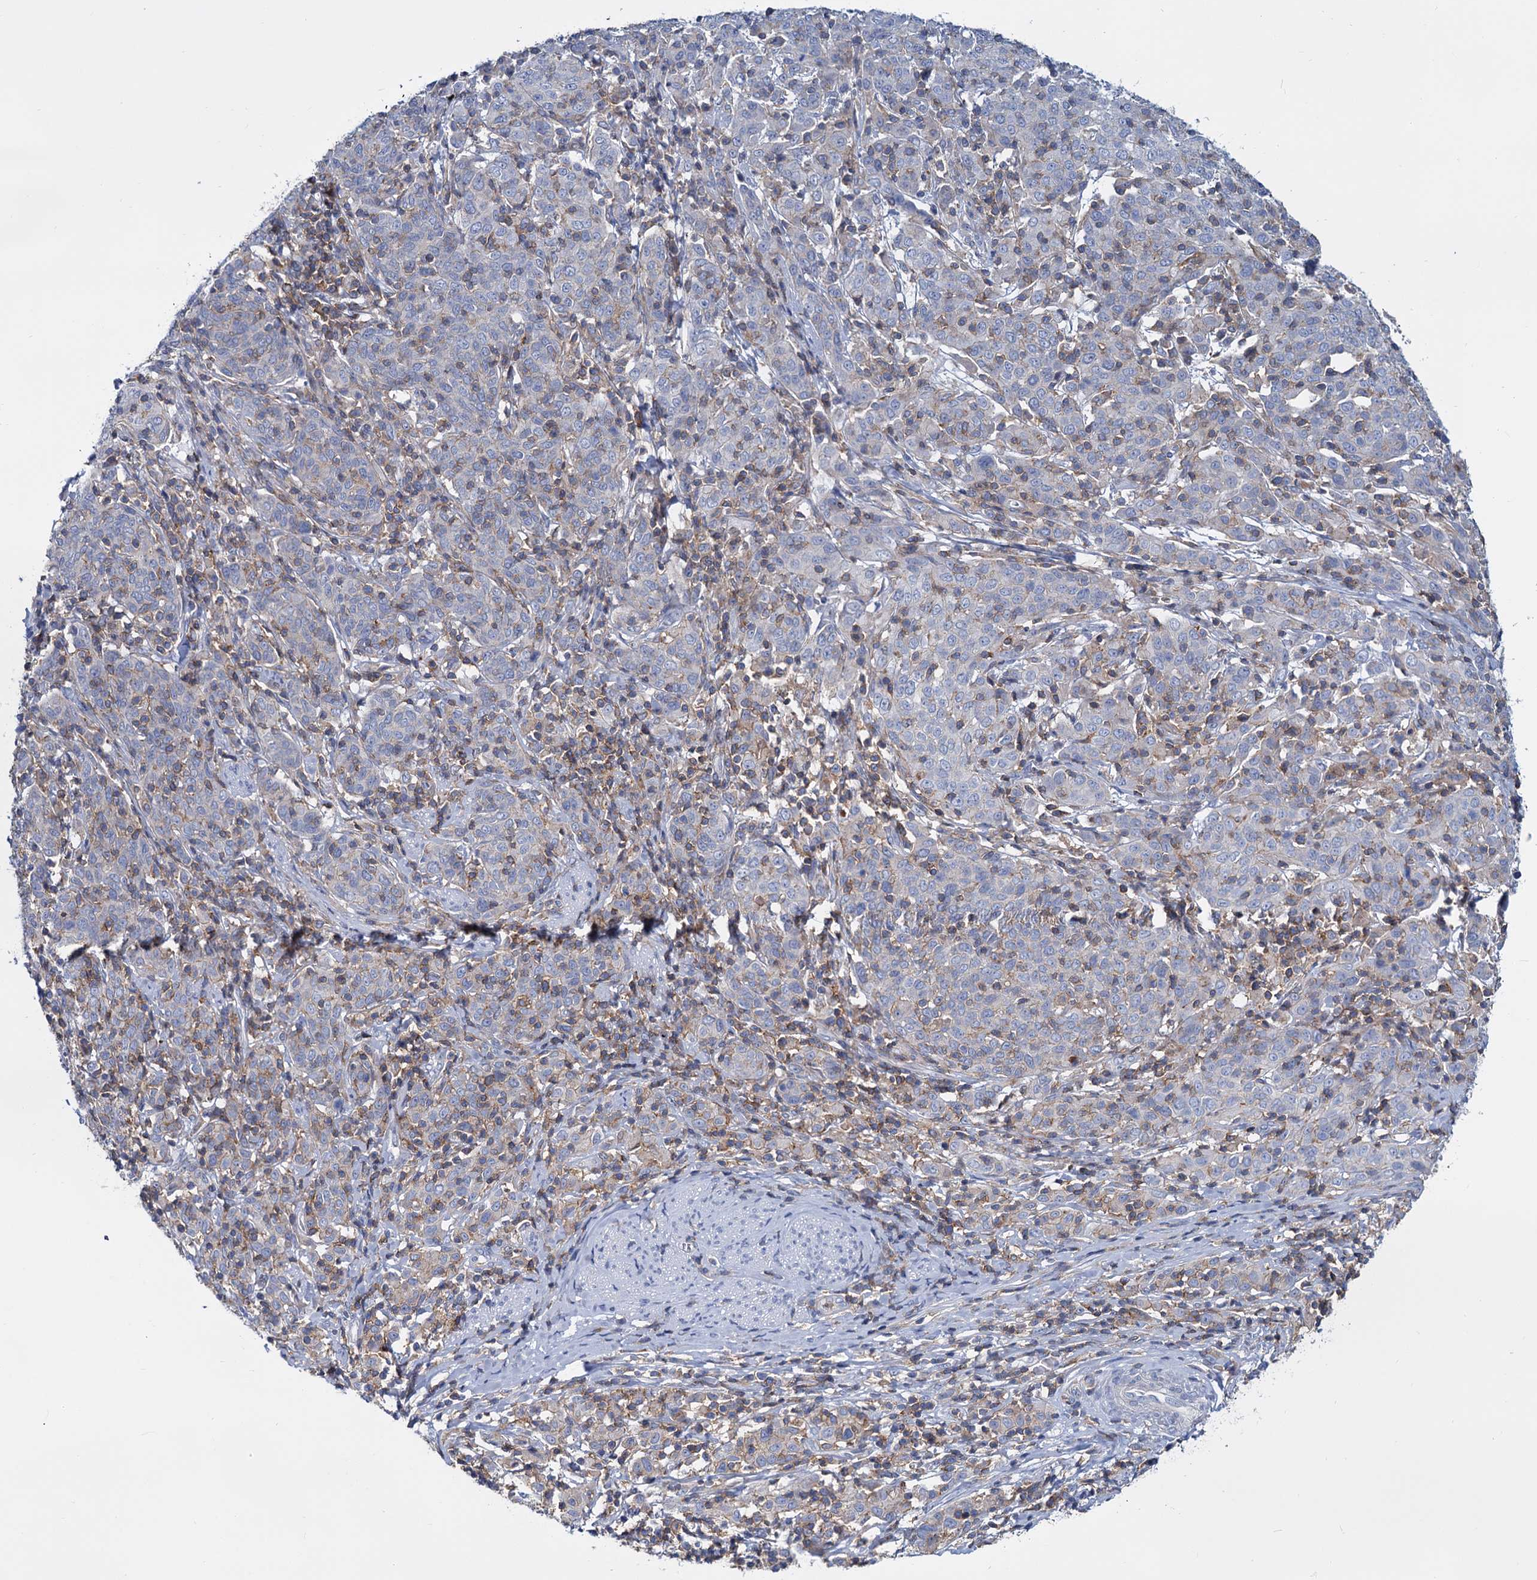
{"staining": {"intensity": "negative", "quantity": "none", "location": "none"}, "tissue": "cervical cancer", "cell_type": "Tumor cells", "image_type": "cancer", "snomed": [{"axis": "morphology", "description": "Squamous cell carcinoma, NOS"}, {"axis": "topography", "description": "Cervix"}], "caption": "Protein analysis of cervical squamous cell carcinoma shows no significant expression in tumor cells.", "gene": "LRCH4", "patient": {"sex": "female", "age": 67}}